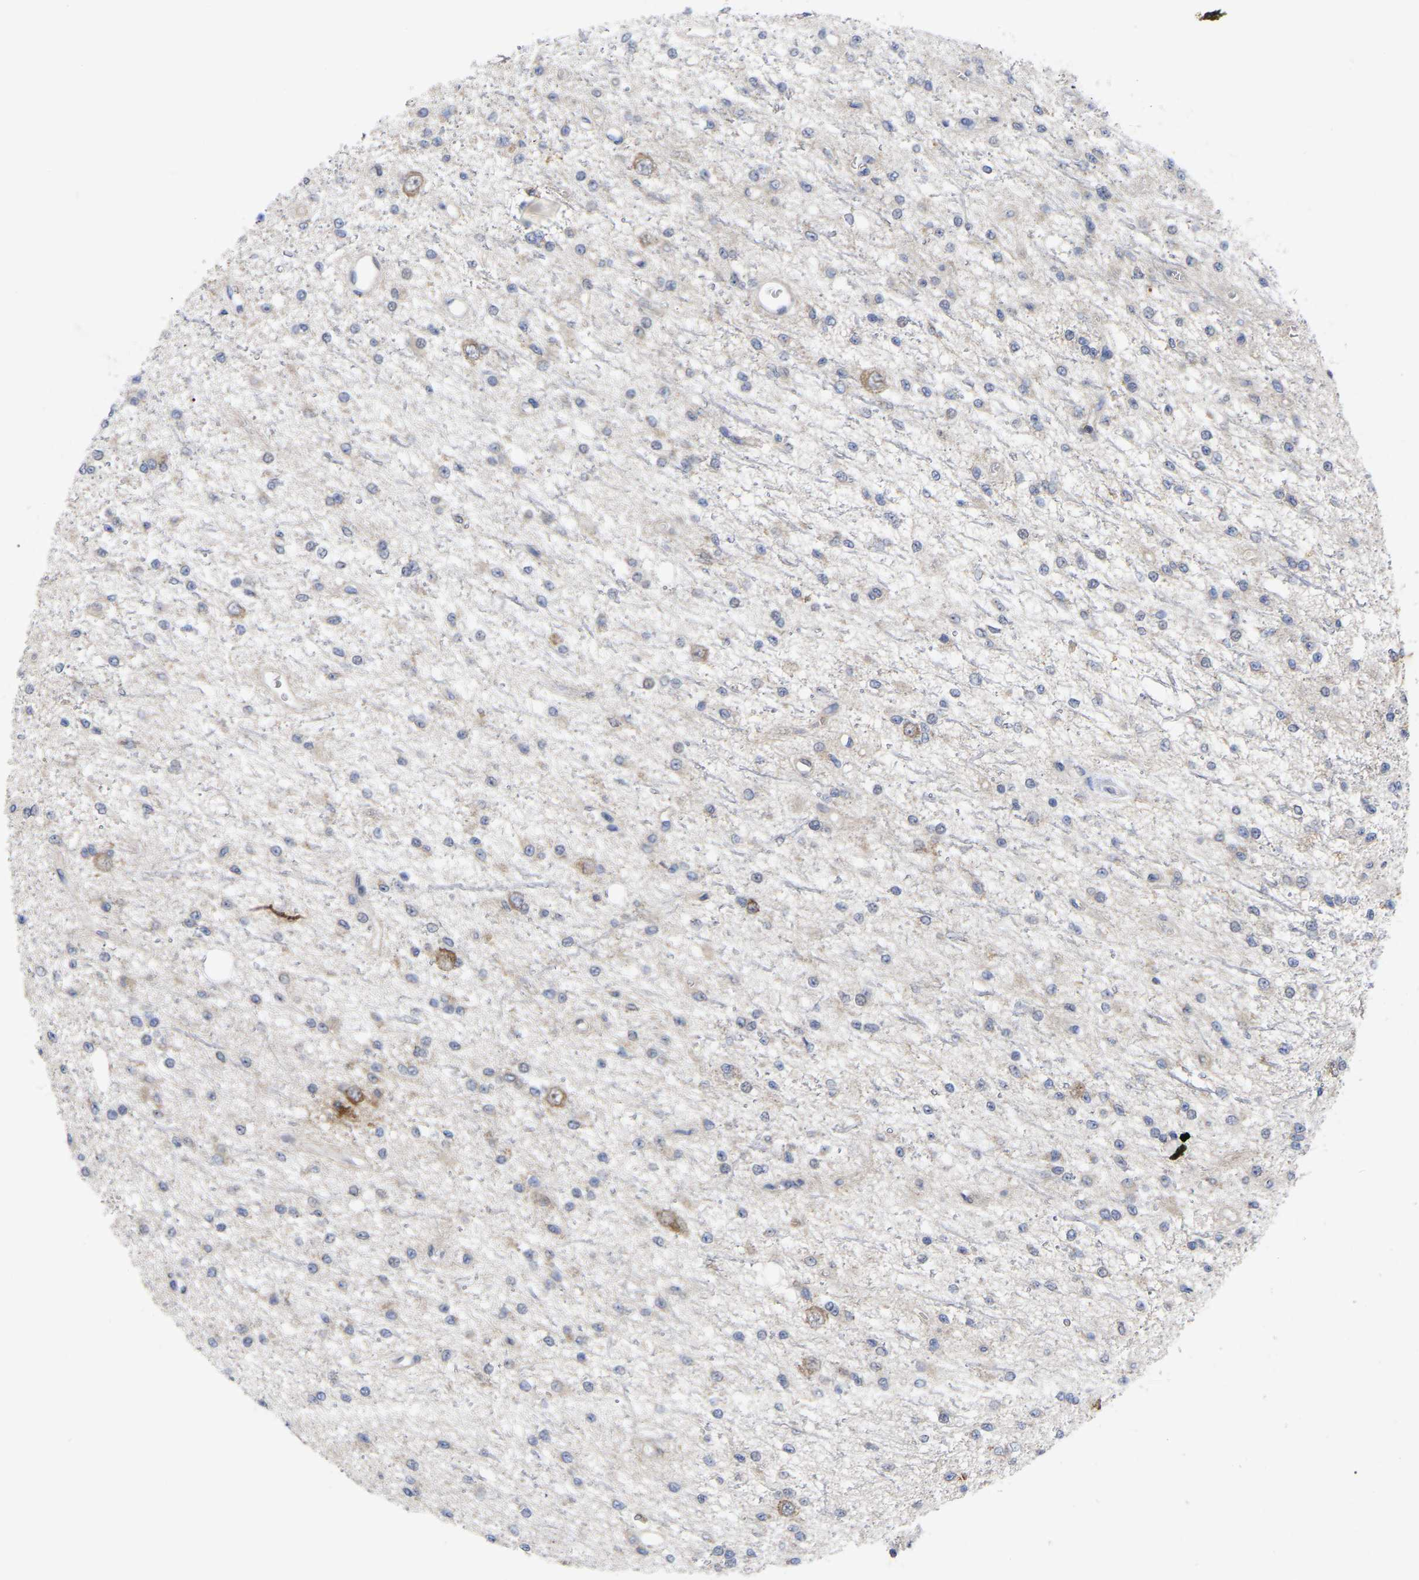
{"staining": {"intensity": "negative", "quantity": "none", "location": "none"}, "tissue": "glioma", "cell_type": "Tumor cells", "image_type": "cancer", "snomed": [{"axis": "morphology", "description": "Glioma, malignant, Low grade"}, {"axis": "topography", "description": "Brain"}], "caption": "Immunohistochemical staining of human malignant low-grade glioma shows no significant expression in tumor cells.", "gene": "TCP1", "patient": {"sex": "male", "age": 38}}